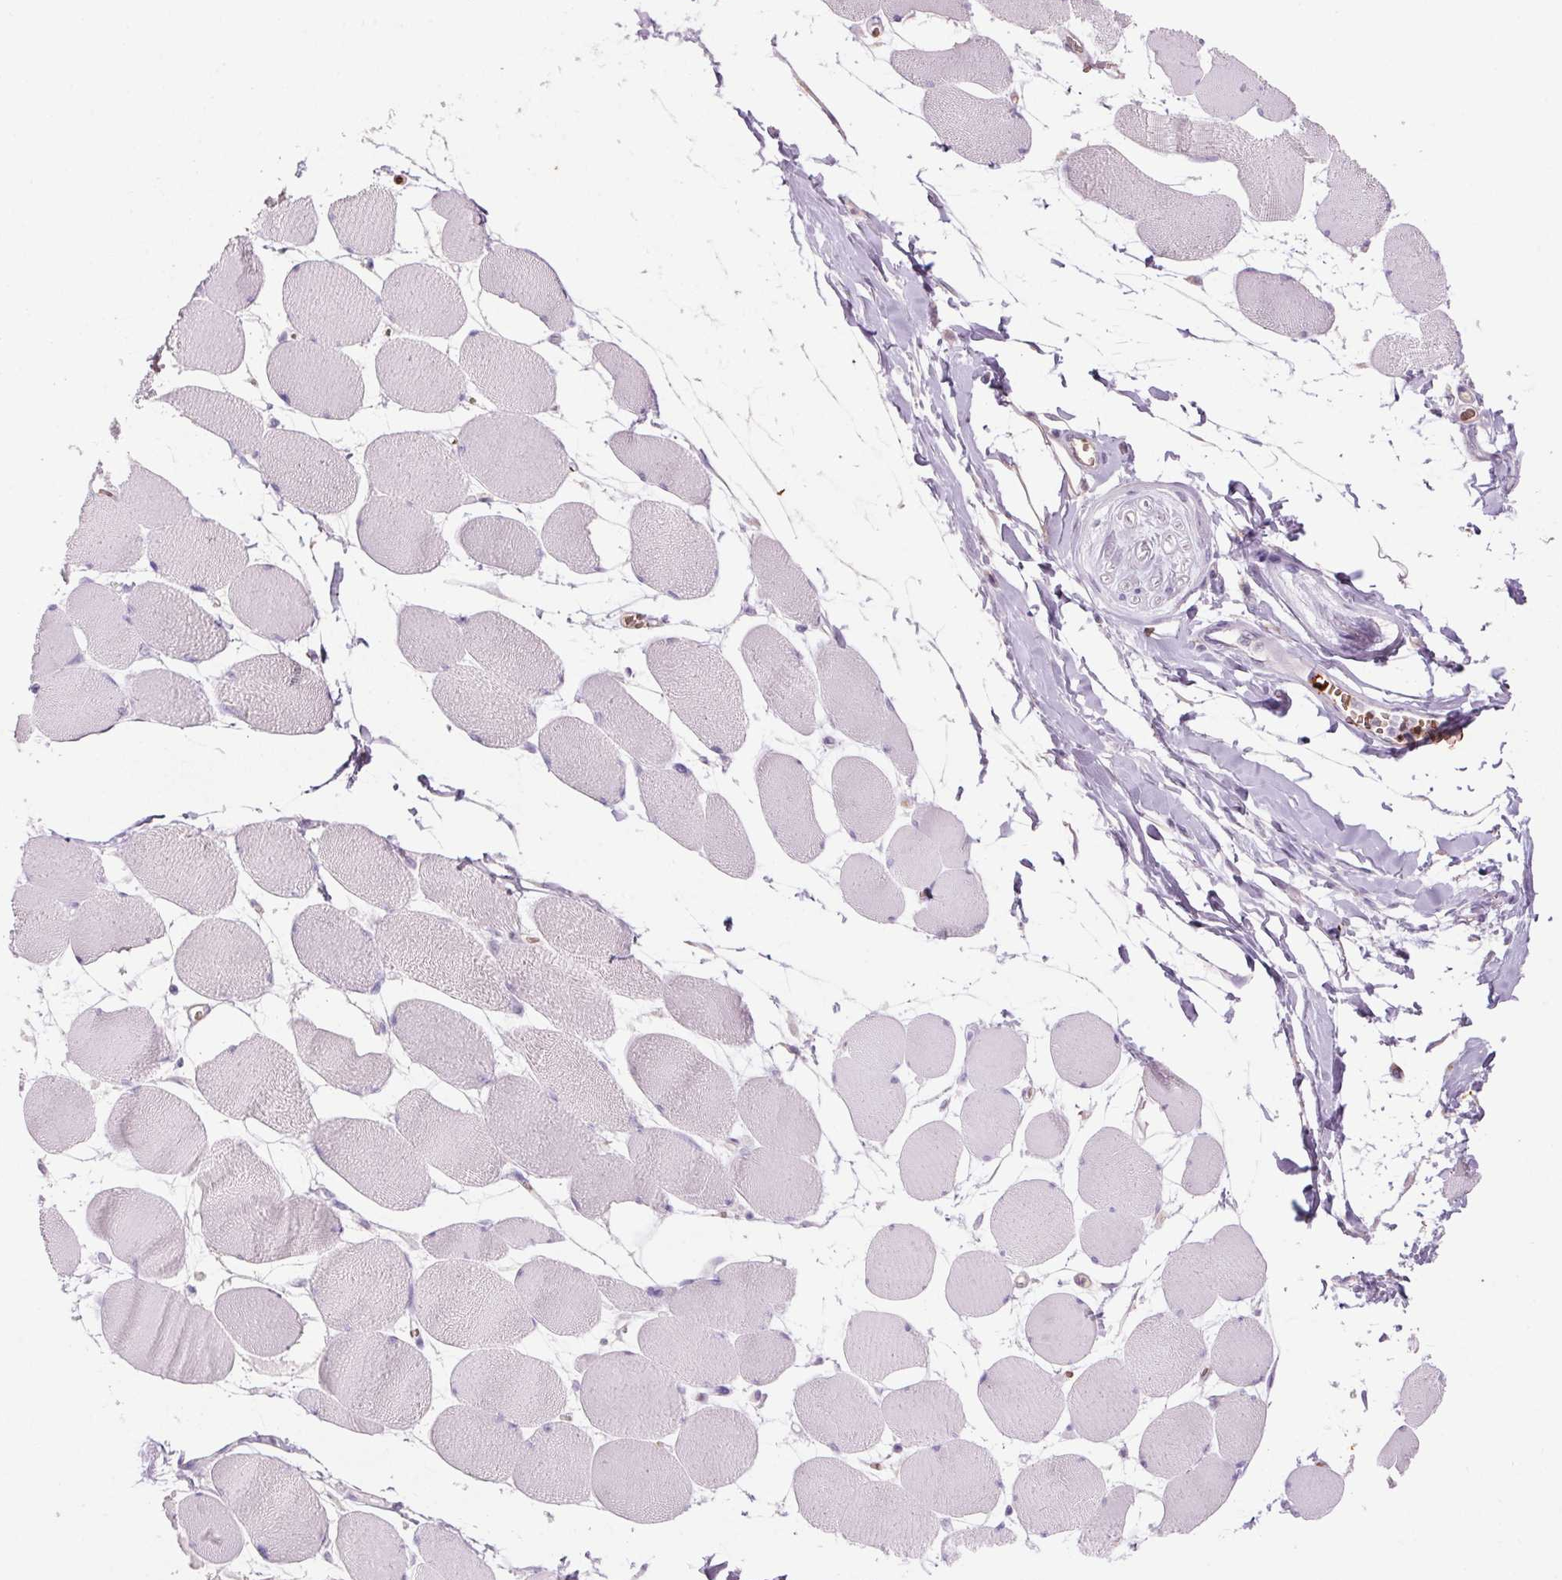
{"staining": {"intensity": "negative", "quantity": "none", "location": "none"}, "tissue": "skeletal muscle", "cell_type": "Myocytes", "image_type": "normal", "snomed": [{"axis": "morphology", "description": "Normal tissue, NOS"}, {"axis": "topography", "description": "Skeletal muscle"}], "caption": "Immunohistochemical staining of benign skeletal muscle reveals no significant expression in myocytes. (Immunohistochemistry (ihc), brightfield microscopy, high magnification).", "gene": "HBQ1", "patient": {"sex": "female", "age": 75}}